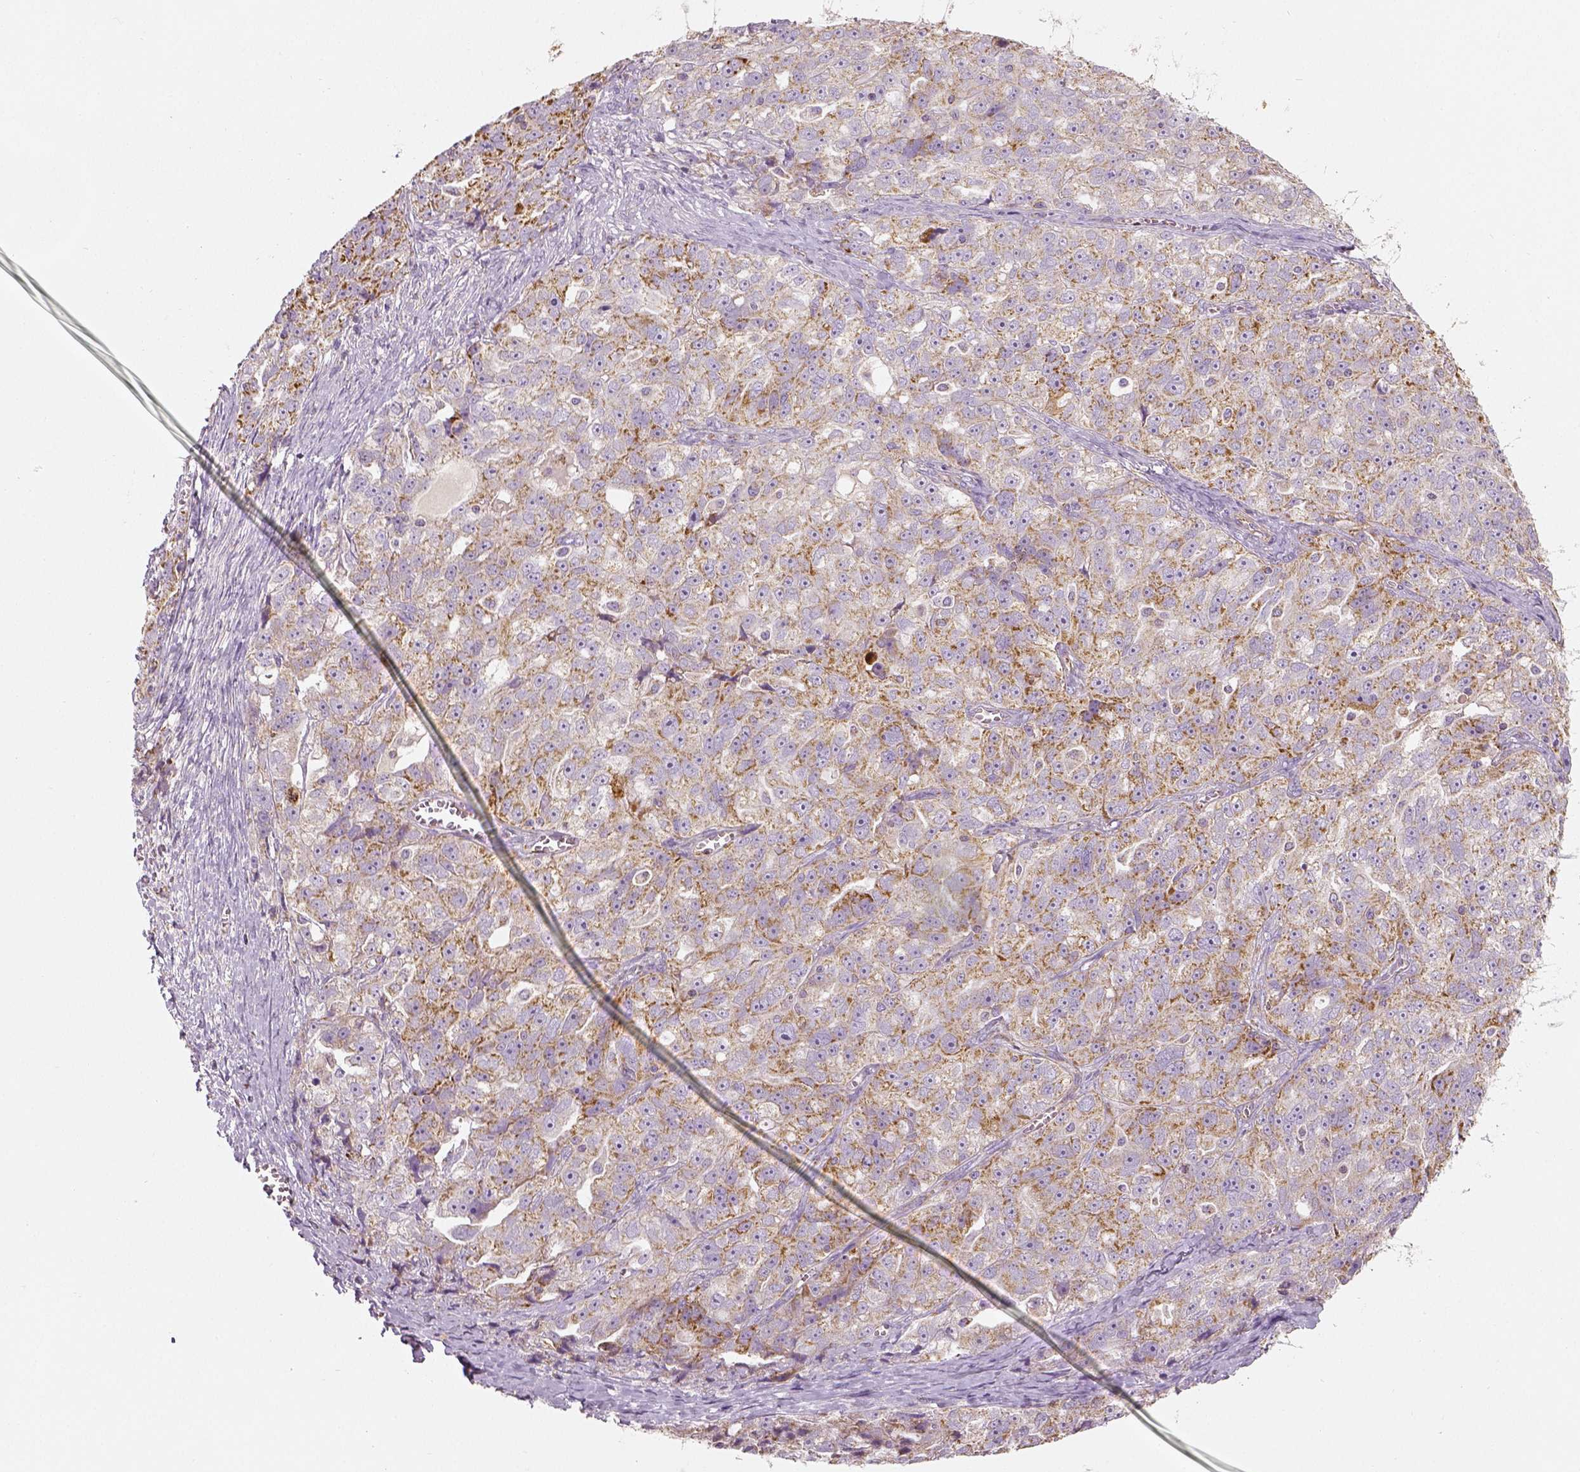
{"staining": {"intensity": "strong", "quantity": "<25%", "location": "cytoplasmic/membranous"}, "tissue": "ovarian cancer", "cell_type": "Tumor cells", "image_type": "cancer", "snomed": [{"axis": "morphology", "description": "Cystadenocarcinoma, serous, NOS"}, {"axis": "topography", "description": "Ovary"}], "caption": "This photomicrograph shows serous cystadenocarcinoma (ovarian) stained with immunohistochemistry (IHC) to label a protein in brown. The cytoplasmic/membranous of tumor cells show strong positivity for the protein. Nuclei are counter-stained blue.", "gene": "PGAM5", "patient": {"sex": "female", "age": 51}}